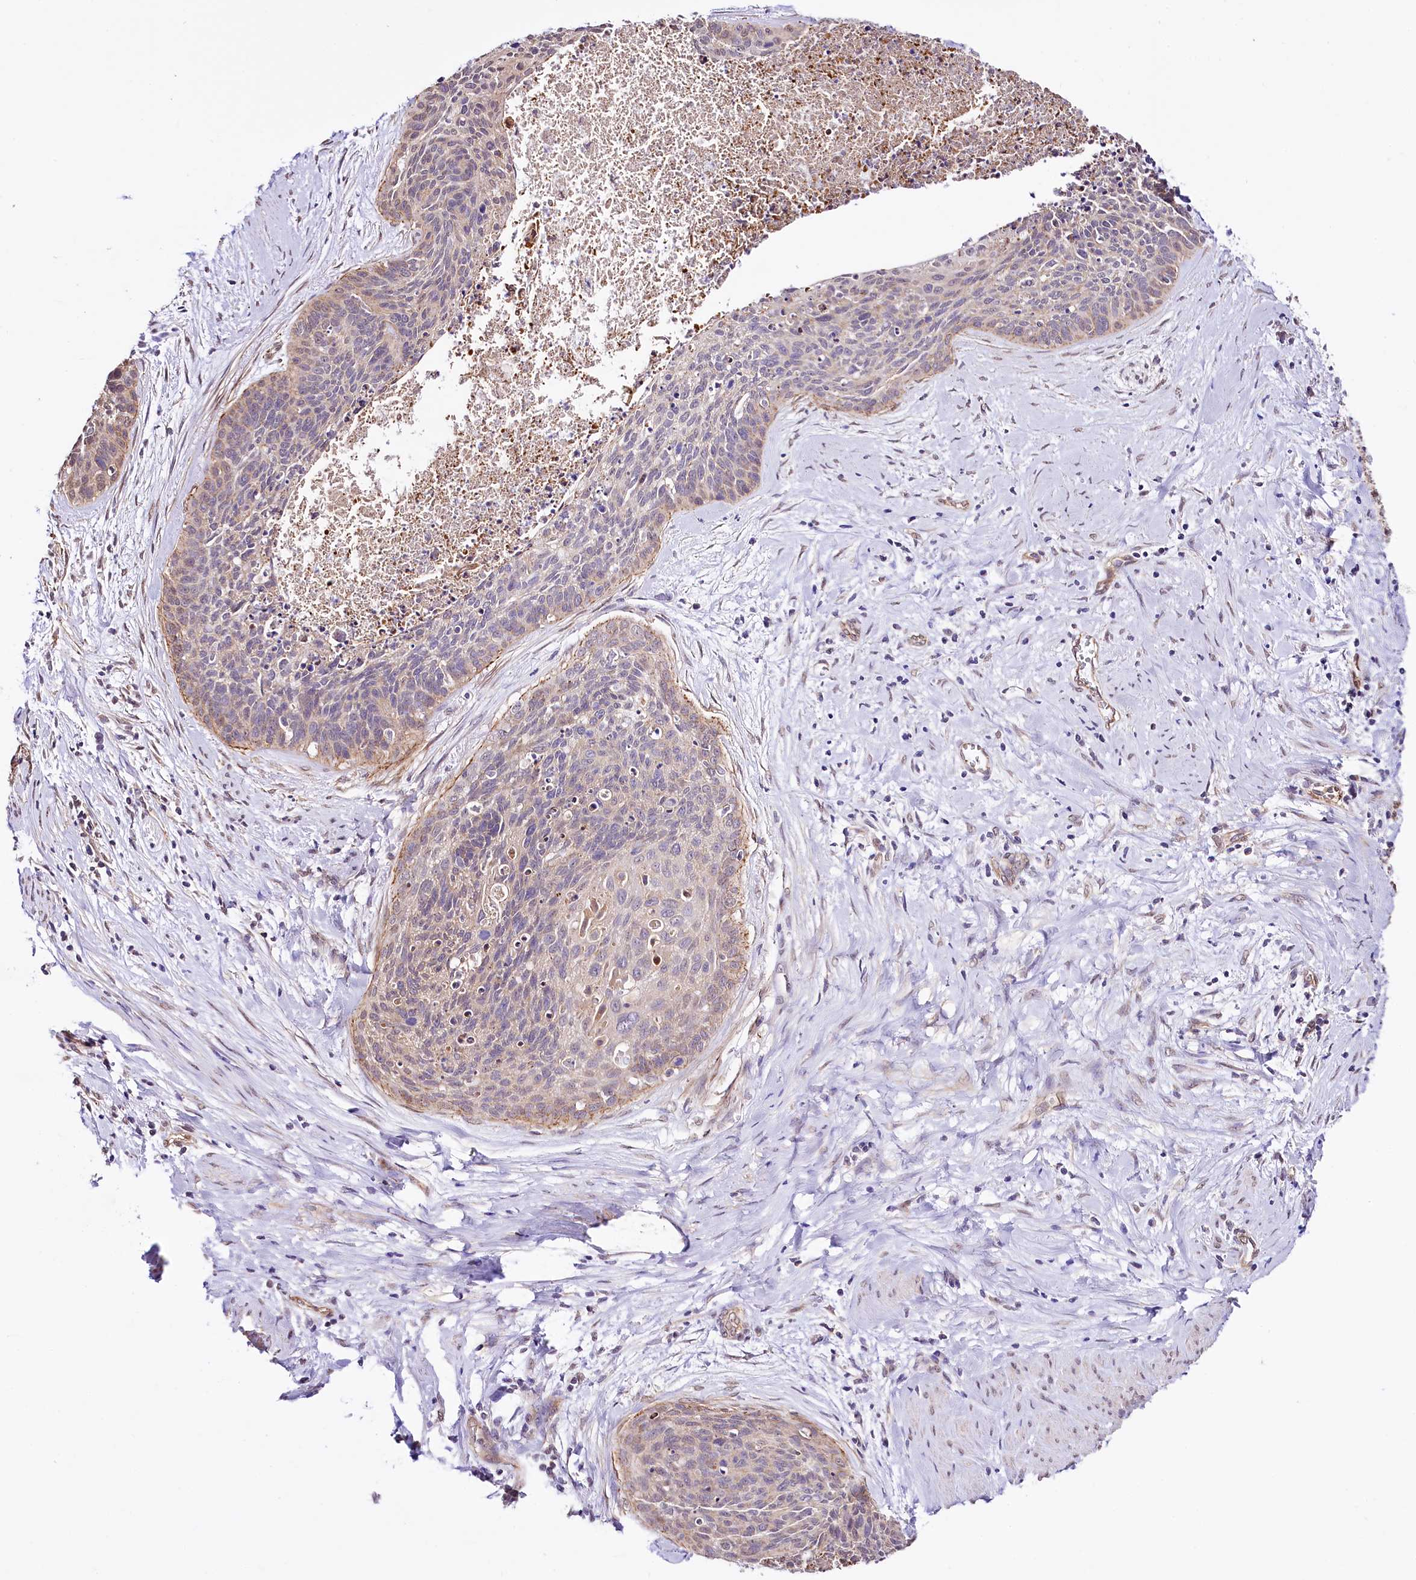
{"staining": {"intensity": "weak", "quantity": ">75%", "location": "cytoplasmic/membranous"}, "tissue": "cervical cancer", "cell_type": "Tumor cells", "image_type": "cancer", "snomed": [{"axis": "morphology", "description": "Squamous cell carcinoma, NOS"}, {"axis": "topography", "description": "Cervix"}], "caption": "This is an image of immunohistochemistry (IHC) staining of cervical squamous cell carcinoma, which shows weak expression in the cytoplasmic/membranous of tumor cells.", "gene": "ST7", "patient": {"sex": "female", "age": 55}}